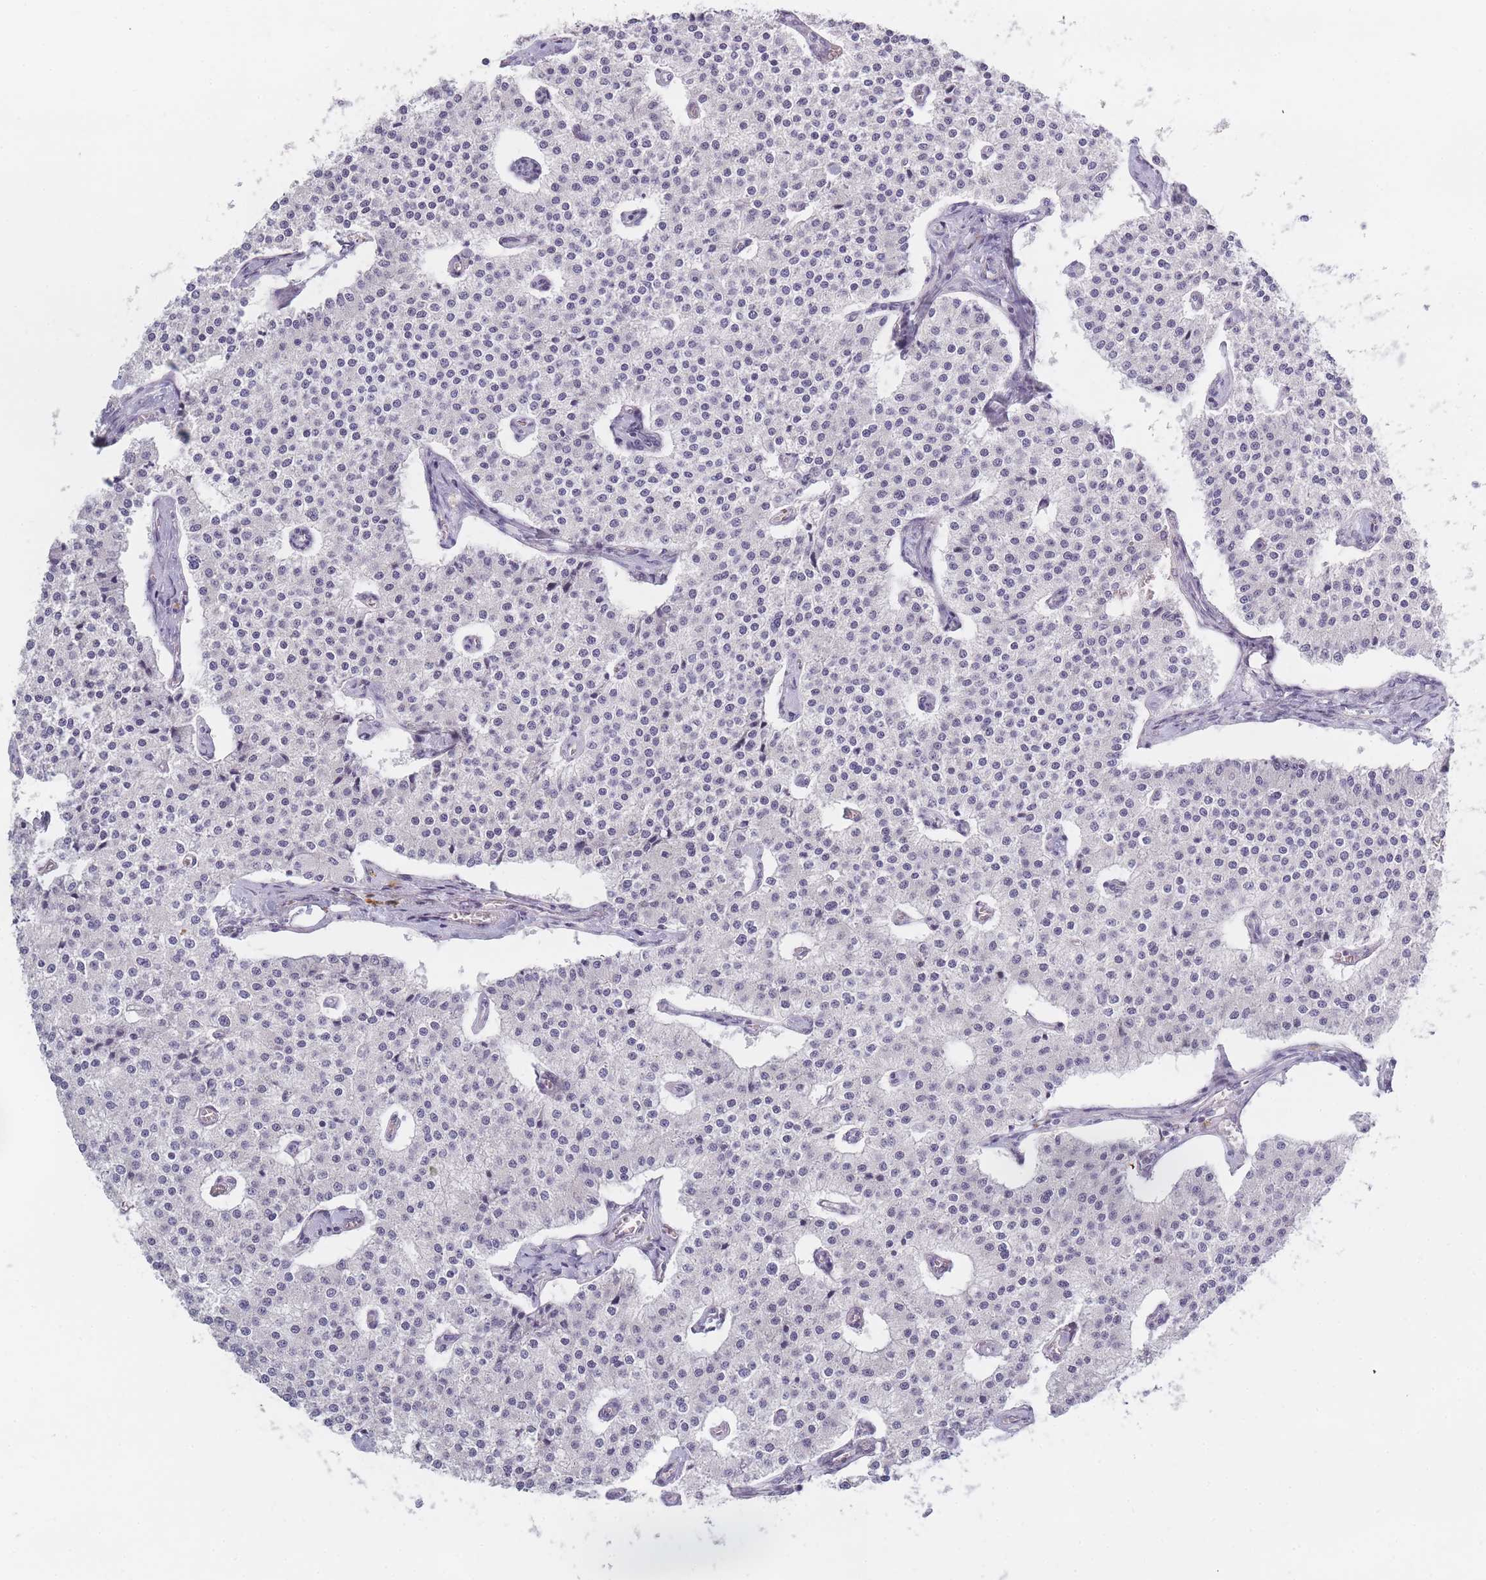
{"staining": {"intensity": "negative", "quantity": "none", "location": "none"}, "tissue": "carcinoid", "cell_type": "Tumor cells", "image_type": "cancer", "snomed": [{"axis": "morphology", "description": "Carcinoid, malignant, NOS"}, {"axis": "topography", "description": "Colon"}], "caption": "A high-resolution micrograph shows immunohistochemistry staining of carcinoid, which shows no significant expression in tumor cells. (DAB immunohistochemistry (IHC) with hematoxylin counter stain).", "gene": "INS", "patient": {"sex": "female", "age": 52}}